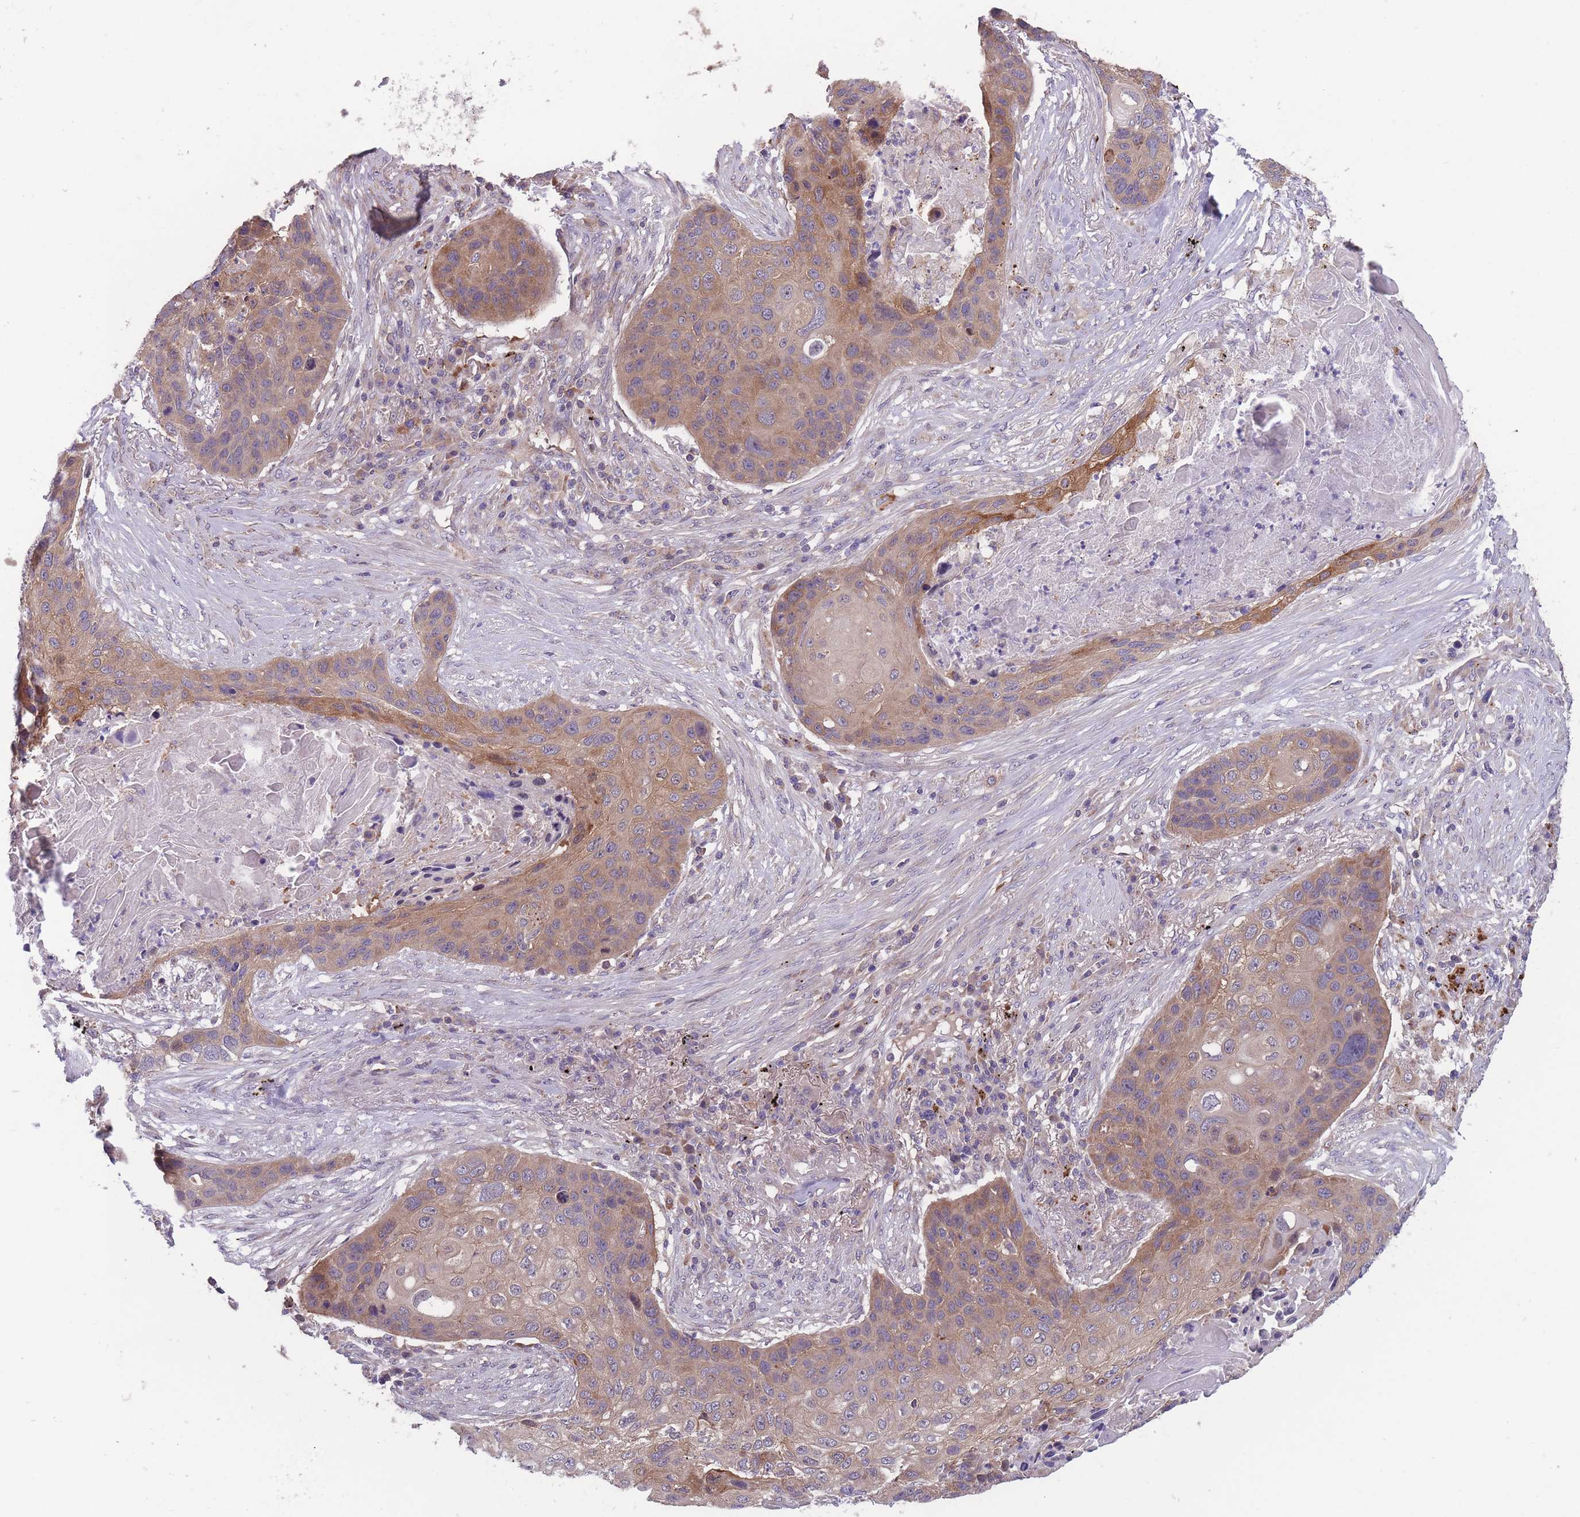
{"staining": {"intensity": "moderate", "quantity": ">75%", "location": "cytoplasmic/membranous"}, "tissue": "lung cancer", "cell_type": "Tumor cells", "image_type": "cancer", "snomed": [{"axis": "morphology", "description": "Squamous cell carcinoma, NOS"}, {"axis": "topography", "description": "Lung"}], "caption": "Approximately >75% of tumor cells in human lung cancer display moderate cytoplasmic/membranous protein positivity as visualized by brown immunohistochemical staining.", "gene": "ITPKC", "patient": {"sex": "female", "age": 63}}